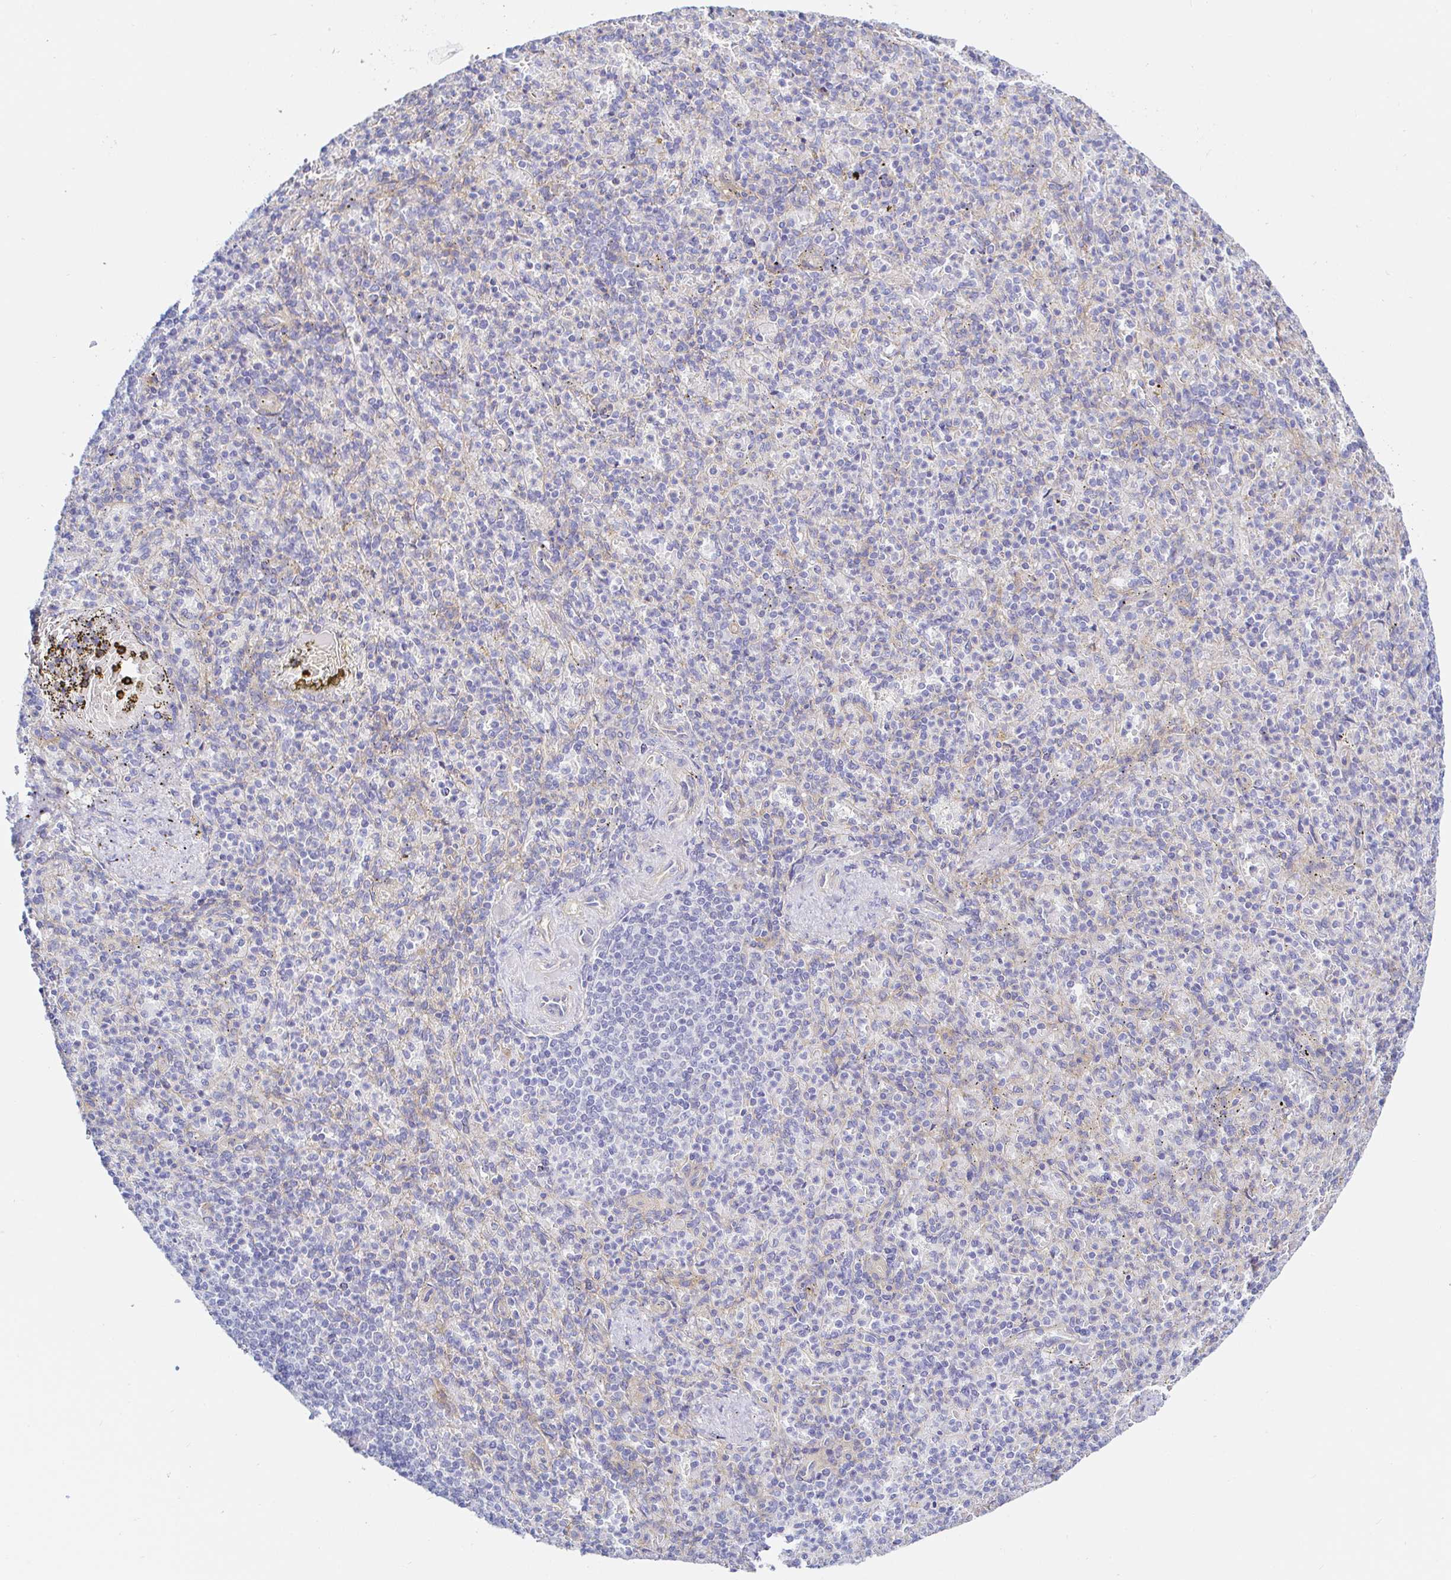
{"staining": {"intensity": "negative", "quantity": "none", "location": "none"}, "tissue": "spleen", "cell_type": "Cells in red pulp", "image_type": "normal", "snomed": [{"axis": "morphology", "description": "Normal tissue, NOS"}, {"axis": "topography", "description": "Spleen"}], "caption": "IHC histopathology image of benign spleen stained for a protein (brown), which reveals no positivity in cells in red pulp.", "gene": "ARL4D", "patient": {"sex": "female", "age": 74}}